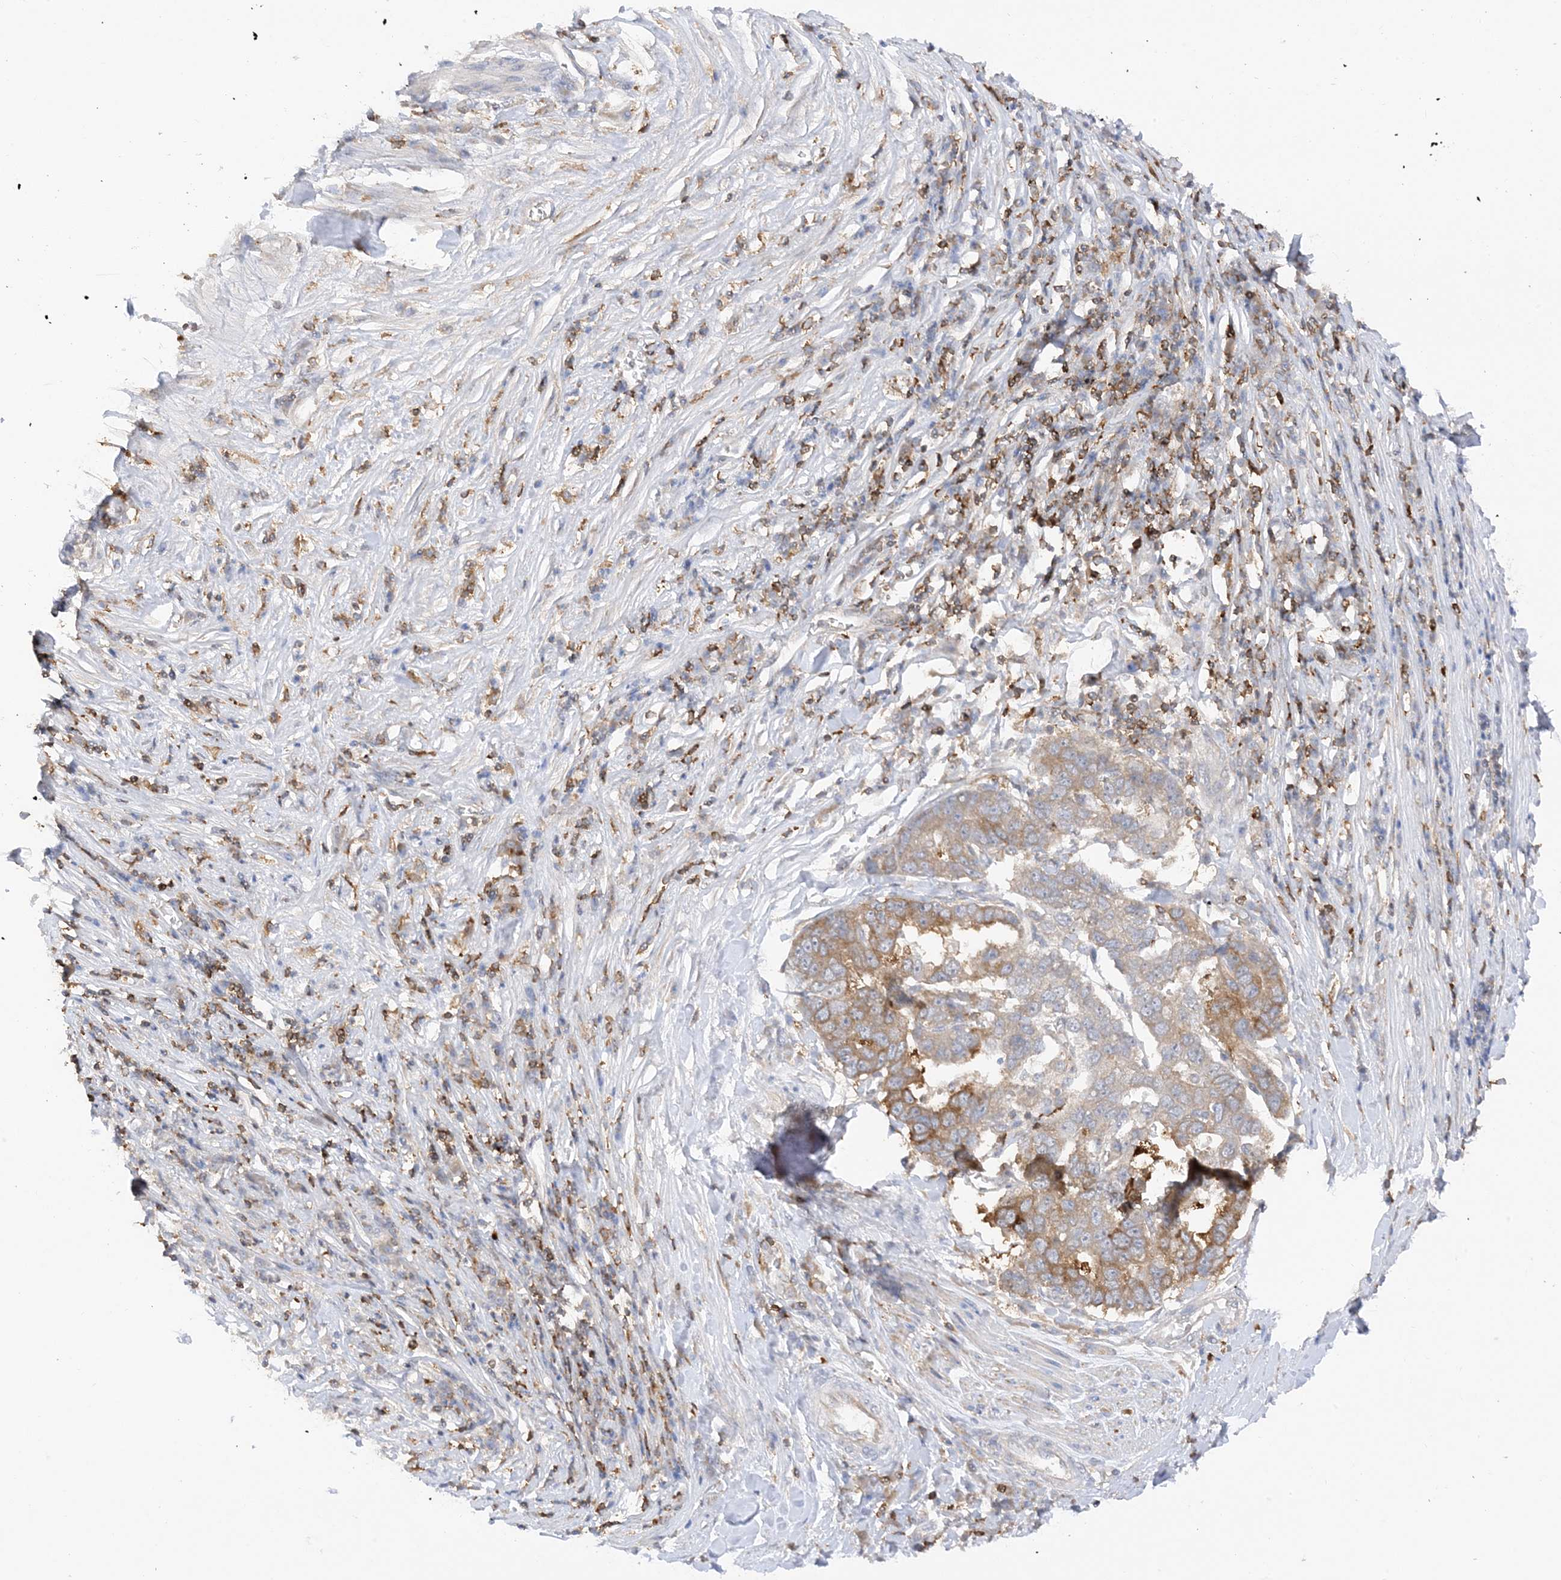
{"staining": {"intensity": "moderate", "quantity": "<25%", "location": "cytoplasmic/membranous"}, "tissue": "pancreatic cancer", "cell_type": "Tumor cells", "image_type": "cancer", "snomed": [{"axis": "morphology", "description": "Adenocarcinoma, NOS"}, {"axis": "topography", "description": "Pancreas"}], "caption": "Protein expression analysis of human pancreatic adenocarcinoma reveals moderate cytoplasmic/membranous expression in approximately <25% of tumor cells.", "gene": "PHACTR2", "patient": {"sex": "female", "age": 61}}